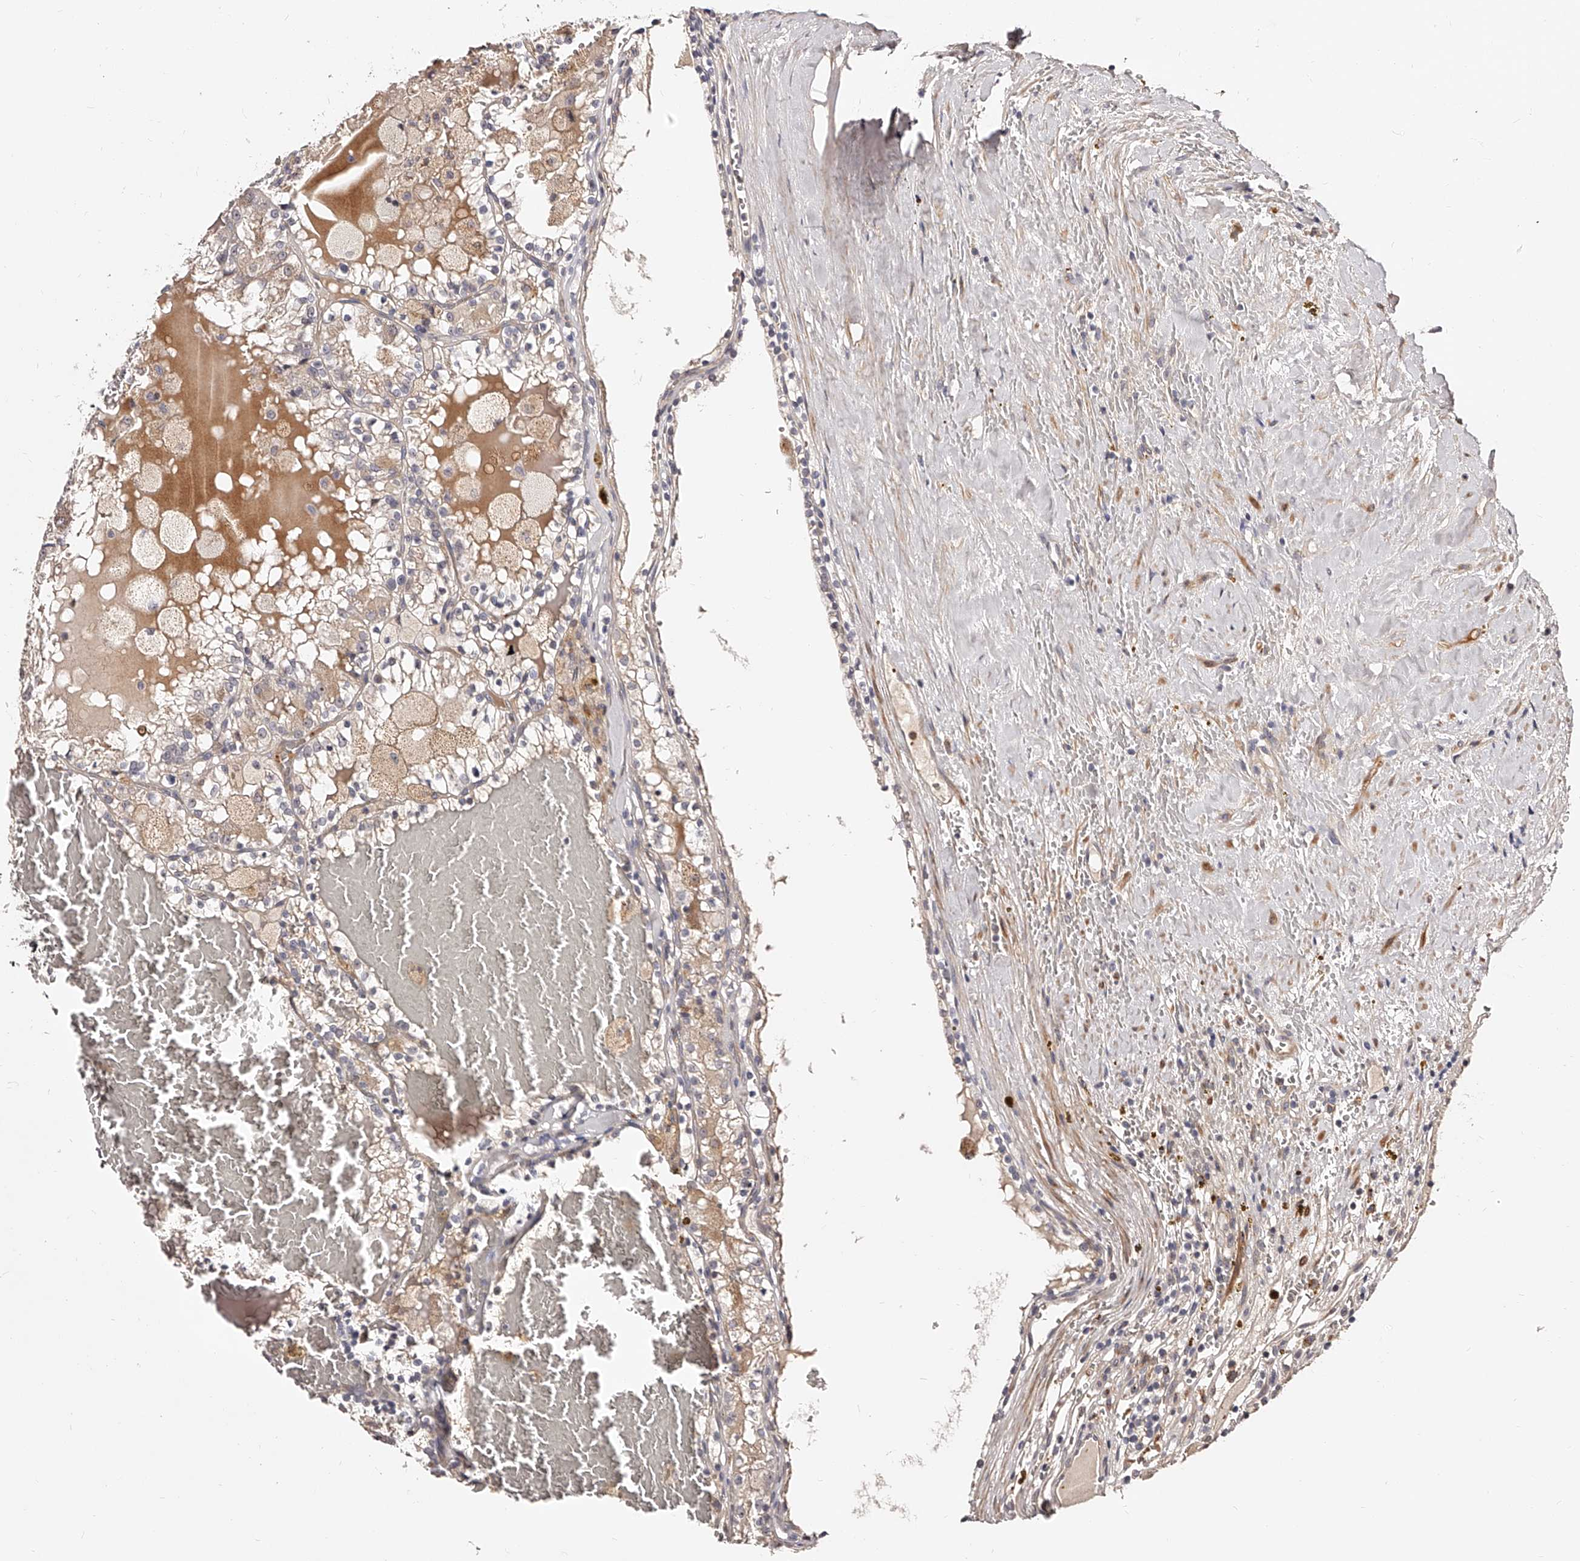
{"staining": {"intensity": "negative", "quantity": "none", "location": "none"}, "tissue": "renal cancer", "cell_type": "Tumor cells", "image_type": "cancer", "snomed": [{"axis": "morphology", "description": "Adenocarcinoma, NOS"}, {"axis": "topography", "description": "Kidney"}], "caption": "The IHC image has no significant staining in tumor cells of renal cancer (adenocarcinoma) tissue.", "gene": "ZNF502", "patient": {"sex": "female", "age": 56}}